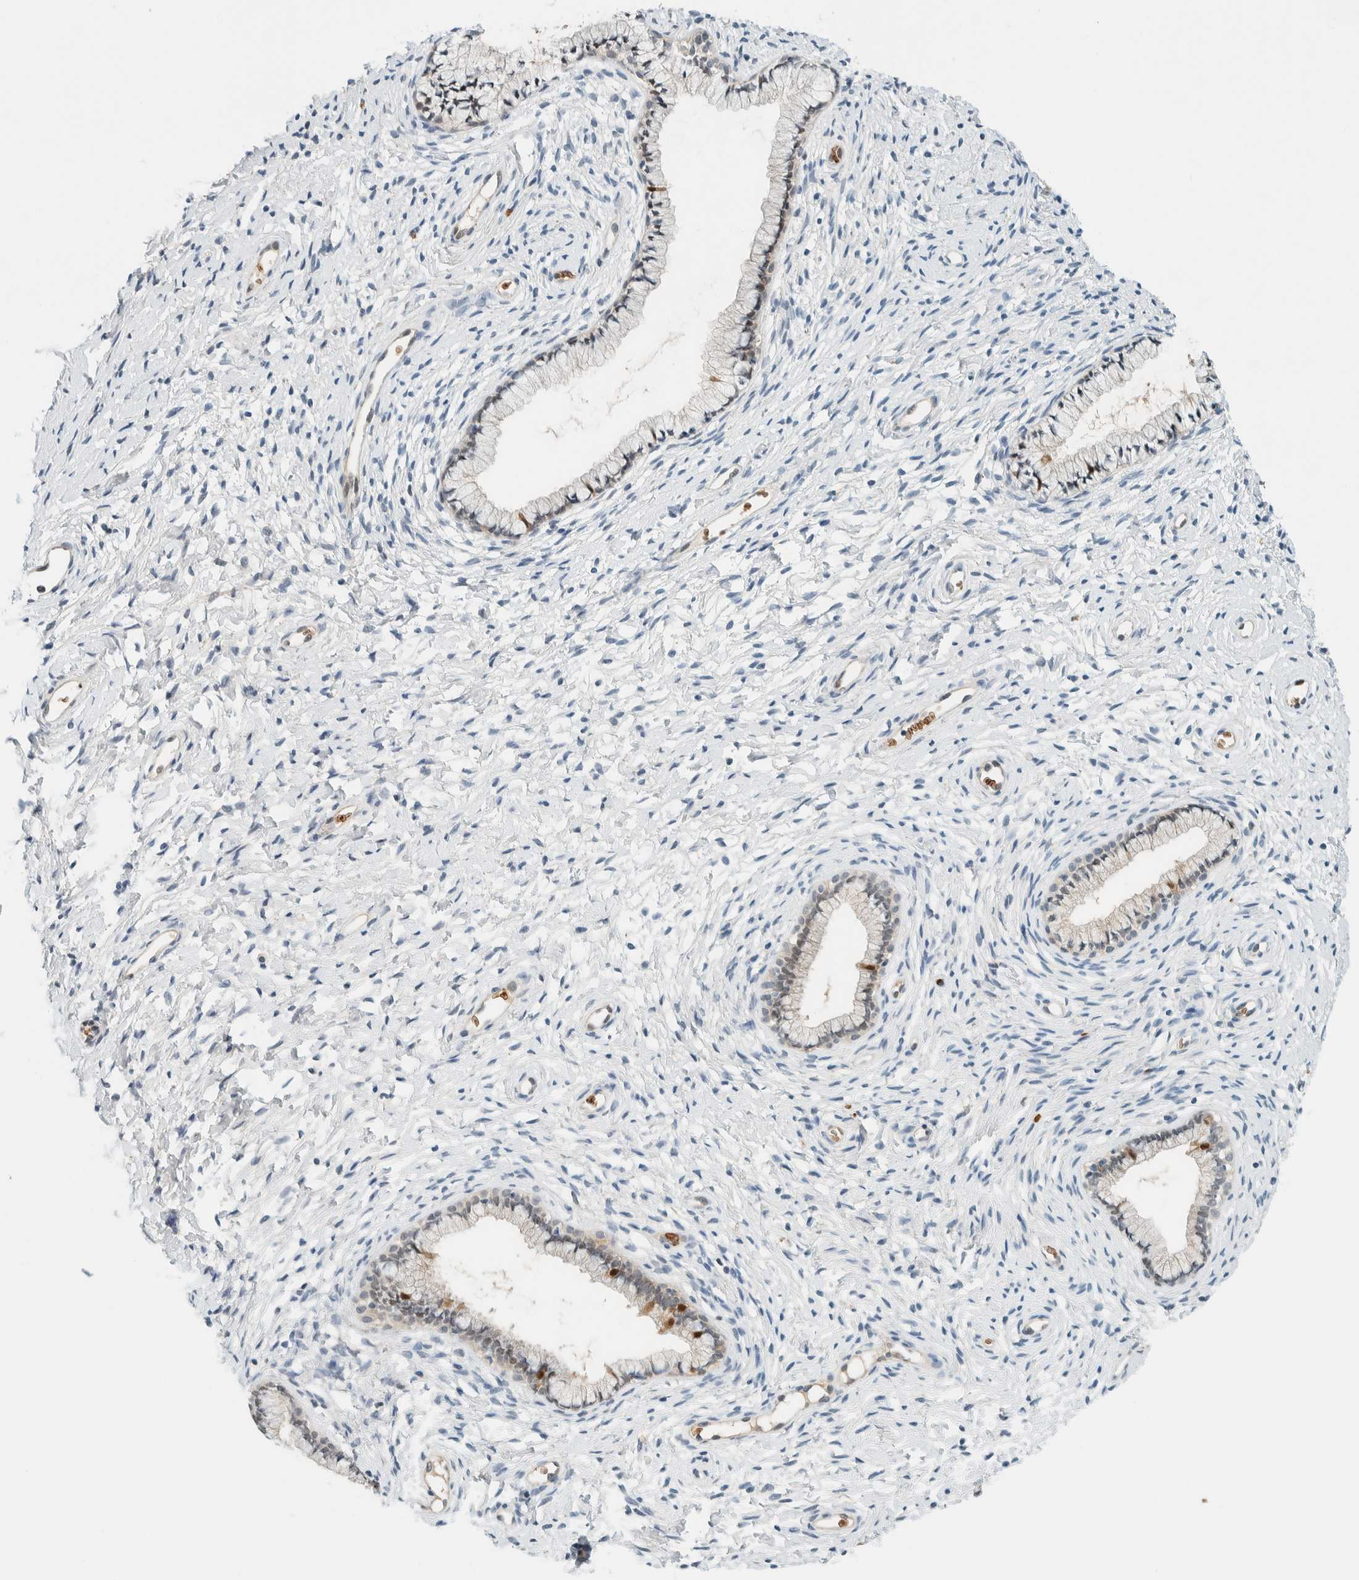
{"staining": {"intensity": "moderate", "quantity": "<25%", "location": "cytoplasmic/membranous,nuclear"}, "tissue": "cervix", "cell_type": "Glandular cells", "image_type": "normal", "snomed": [{"axis": "morphology", "description": "Normal tissue, NOS"}, {"axis": "topography", "description": "Cervix"}], "caption": "Immunohistochemistry of benign human cervix displays low levels of moderate cytoplasmic/membranous,nuclear staining in about <25% of glandular cells. Nuclei are stained in blue.", "gene": "TSTD2", "patient": {"sex": "female", "age": 72}}